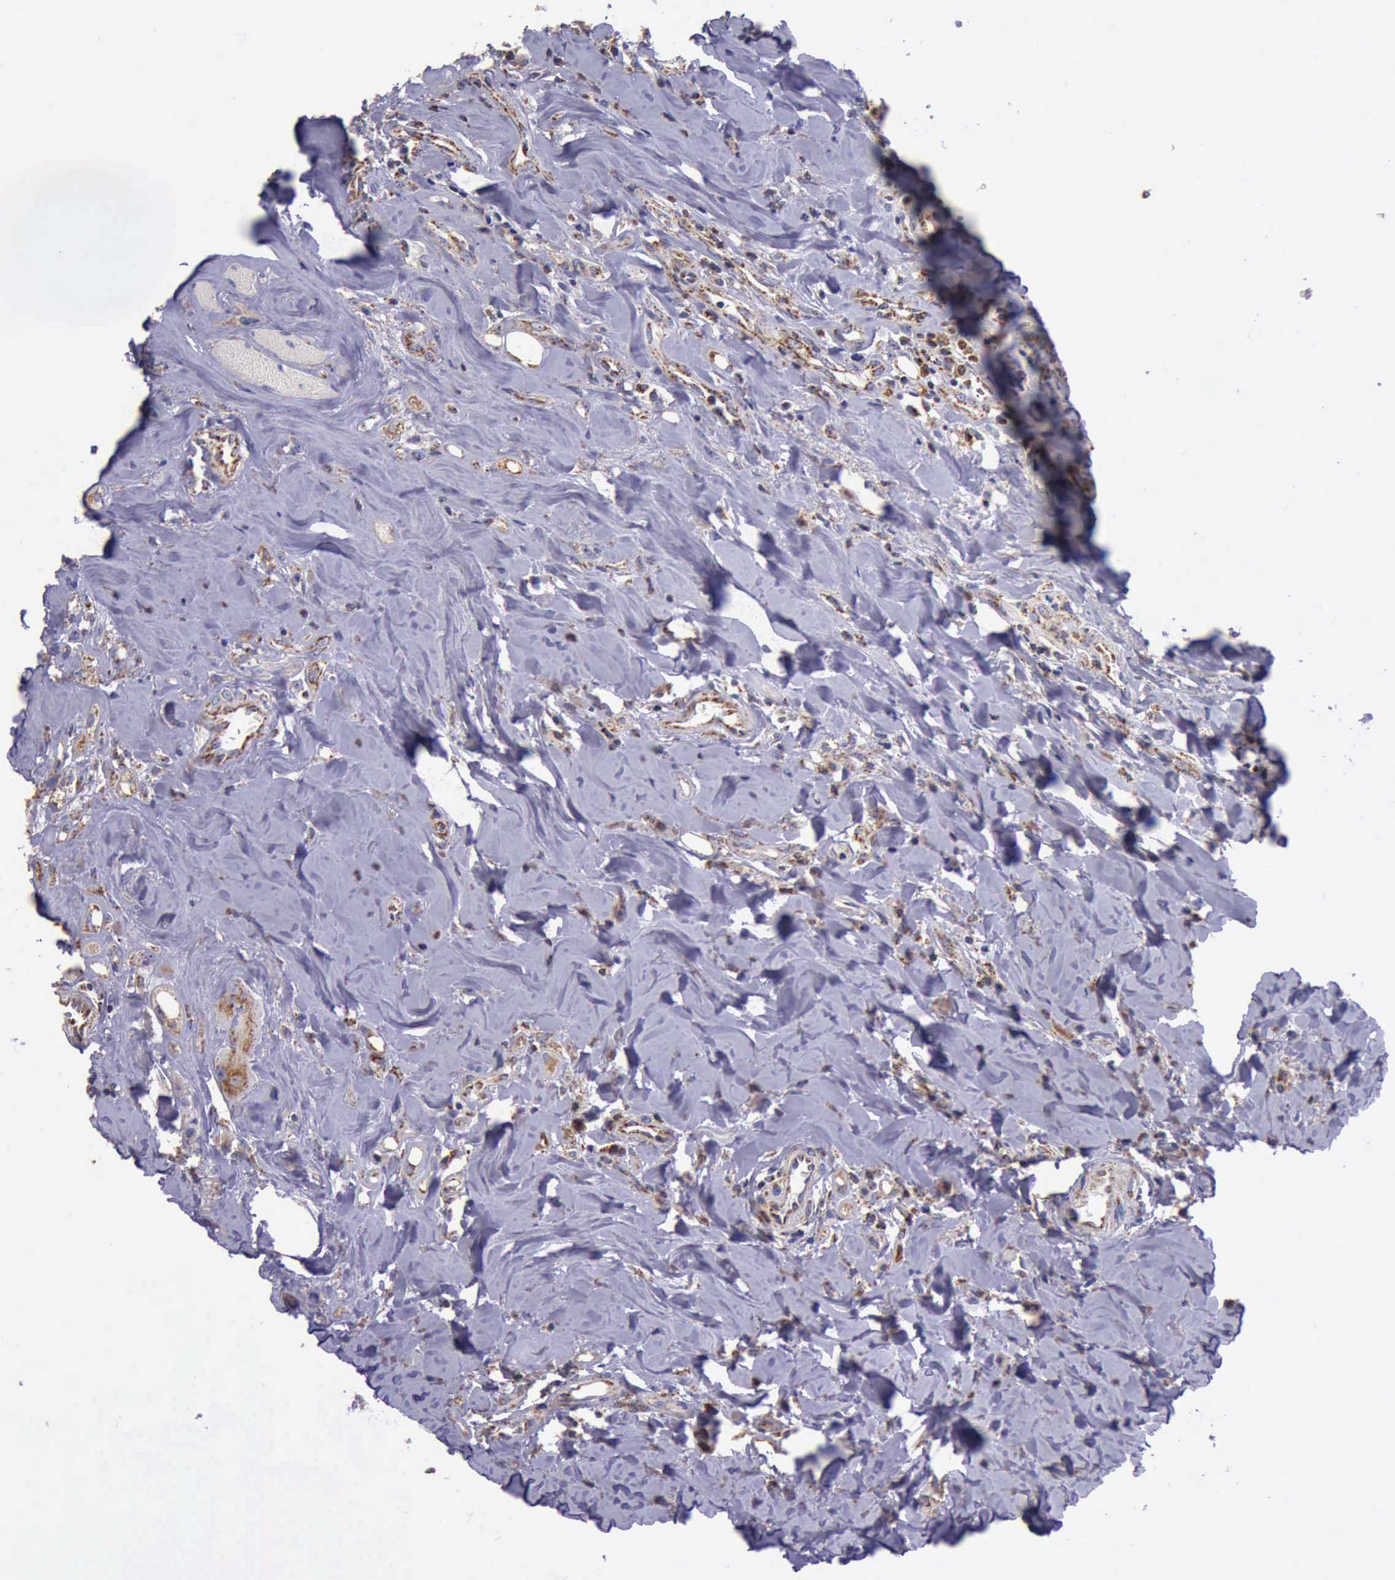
{"staining": {"intensity": "moderate", "quantity": ">75%", "location": "cytoplasmic/membranous"}, "tissue": "head and neck cancer", "cell_type": "Tumor cells", "image_type": "cancer", "snomed": [{"axis": "morphology", "description": "Squamous cell carcinoma, NOS"}, {"axis": "topography", "description": "Oral tissue"}, {"axis": "topography", "description": "Head-Neck"}], "caption": "This image exhibits head and neck squamous cell carcinoma stained with immunohistochemistry to label a protein in brown. The cytoplasmic/membranous of tumor cells show moderate positivity for the protein. Nuclei are counter-stained blue.", "gene": "TXN2", "patient": {"sex": "female", "age": 82}}